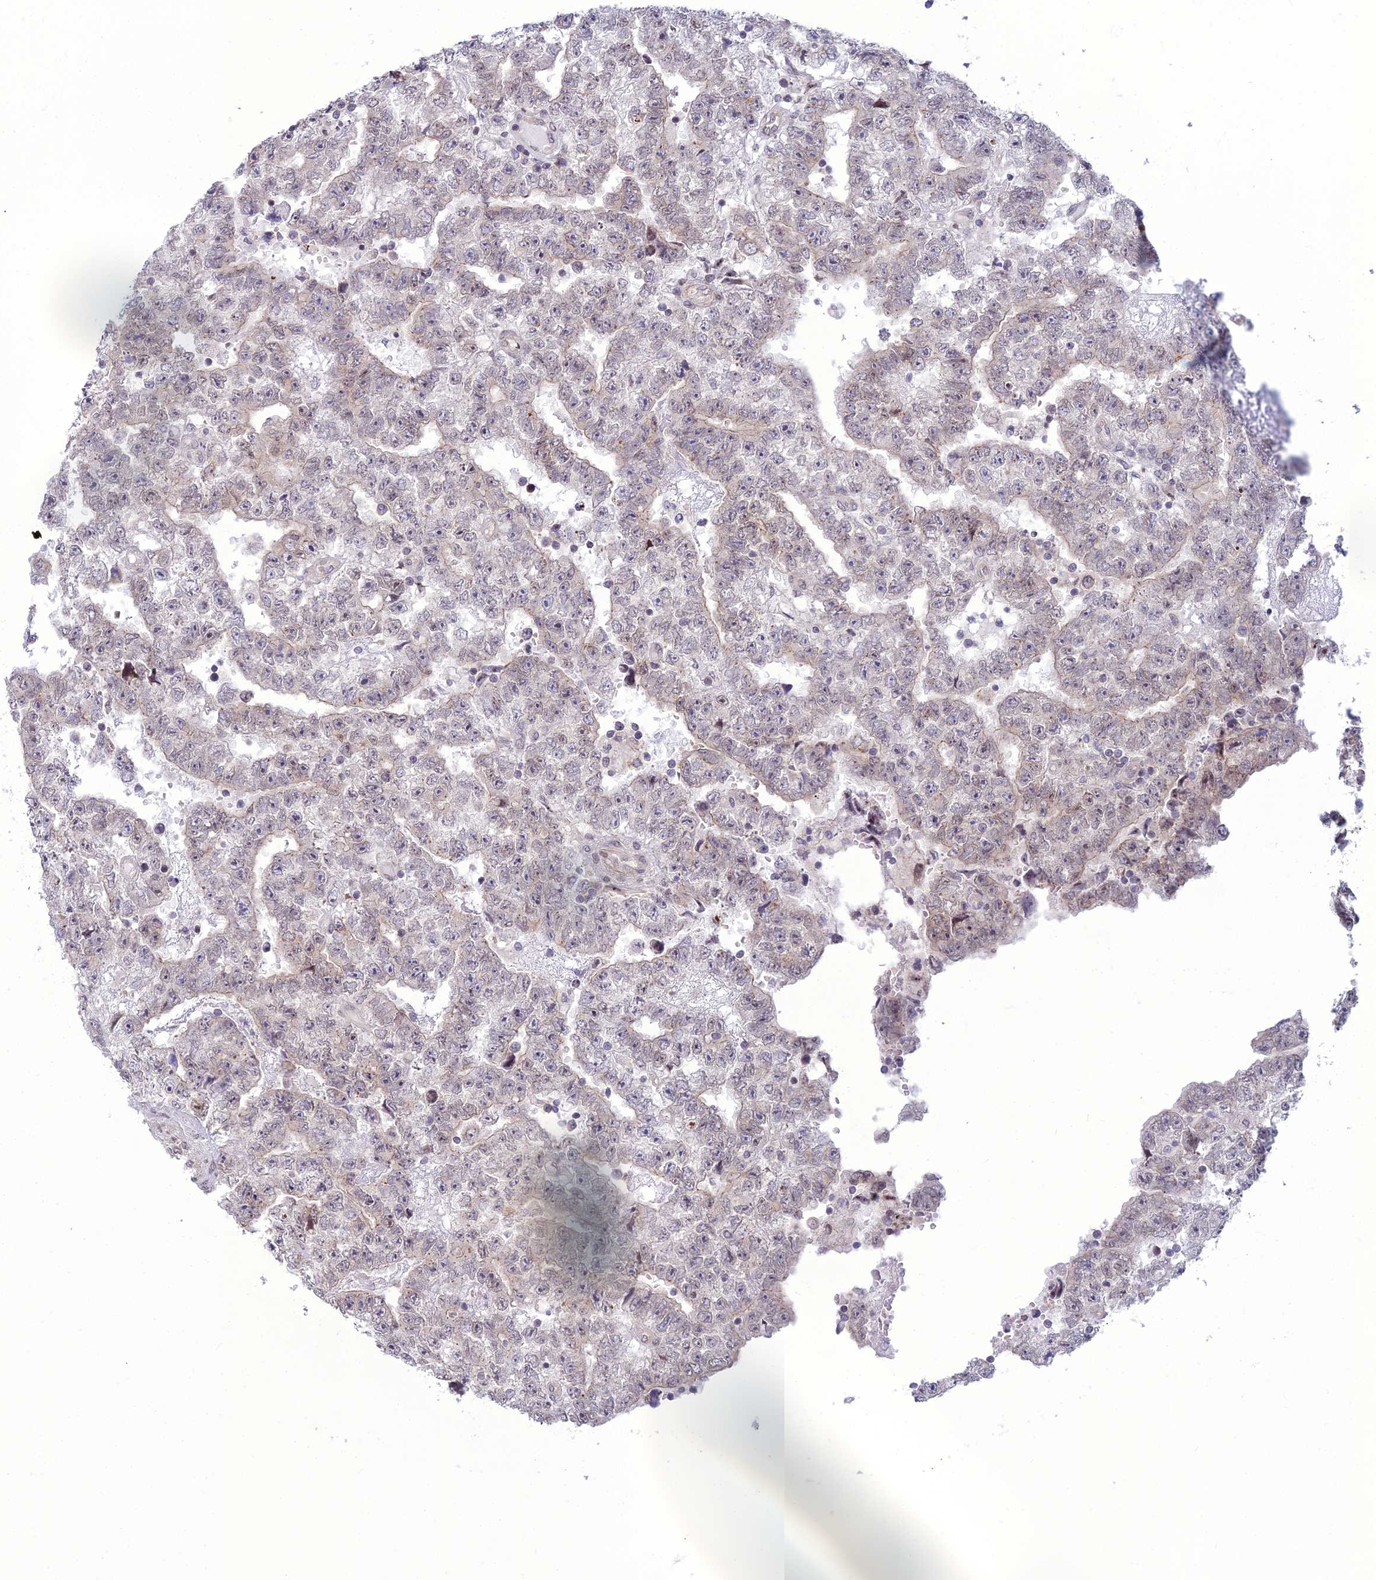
{"staining": {"intensity": "negative", "quantity": "none", "location": "none"}, "tissue": "testis cancer", "cell_type": "Tumor cells", "image_type": "cancer", "snomed": [{"axis": "morphology", "description": "Carcinoma, Embryonal, NOS"}, {"axis": "topography", "description": "Testis"}], "caption": "Immunohistochemical staining of human testis embryonal carcinoma reveals no significant positivity in tumor cells.", "gene": "DTX2", "patient": {"sex": "male", "age": 25}}